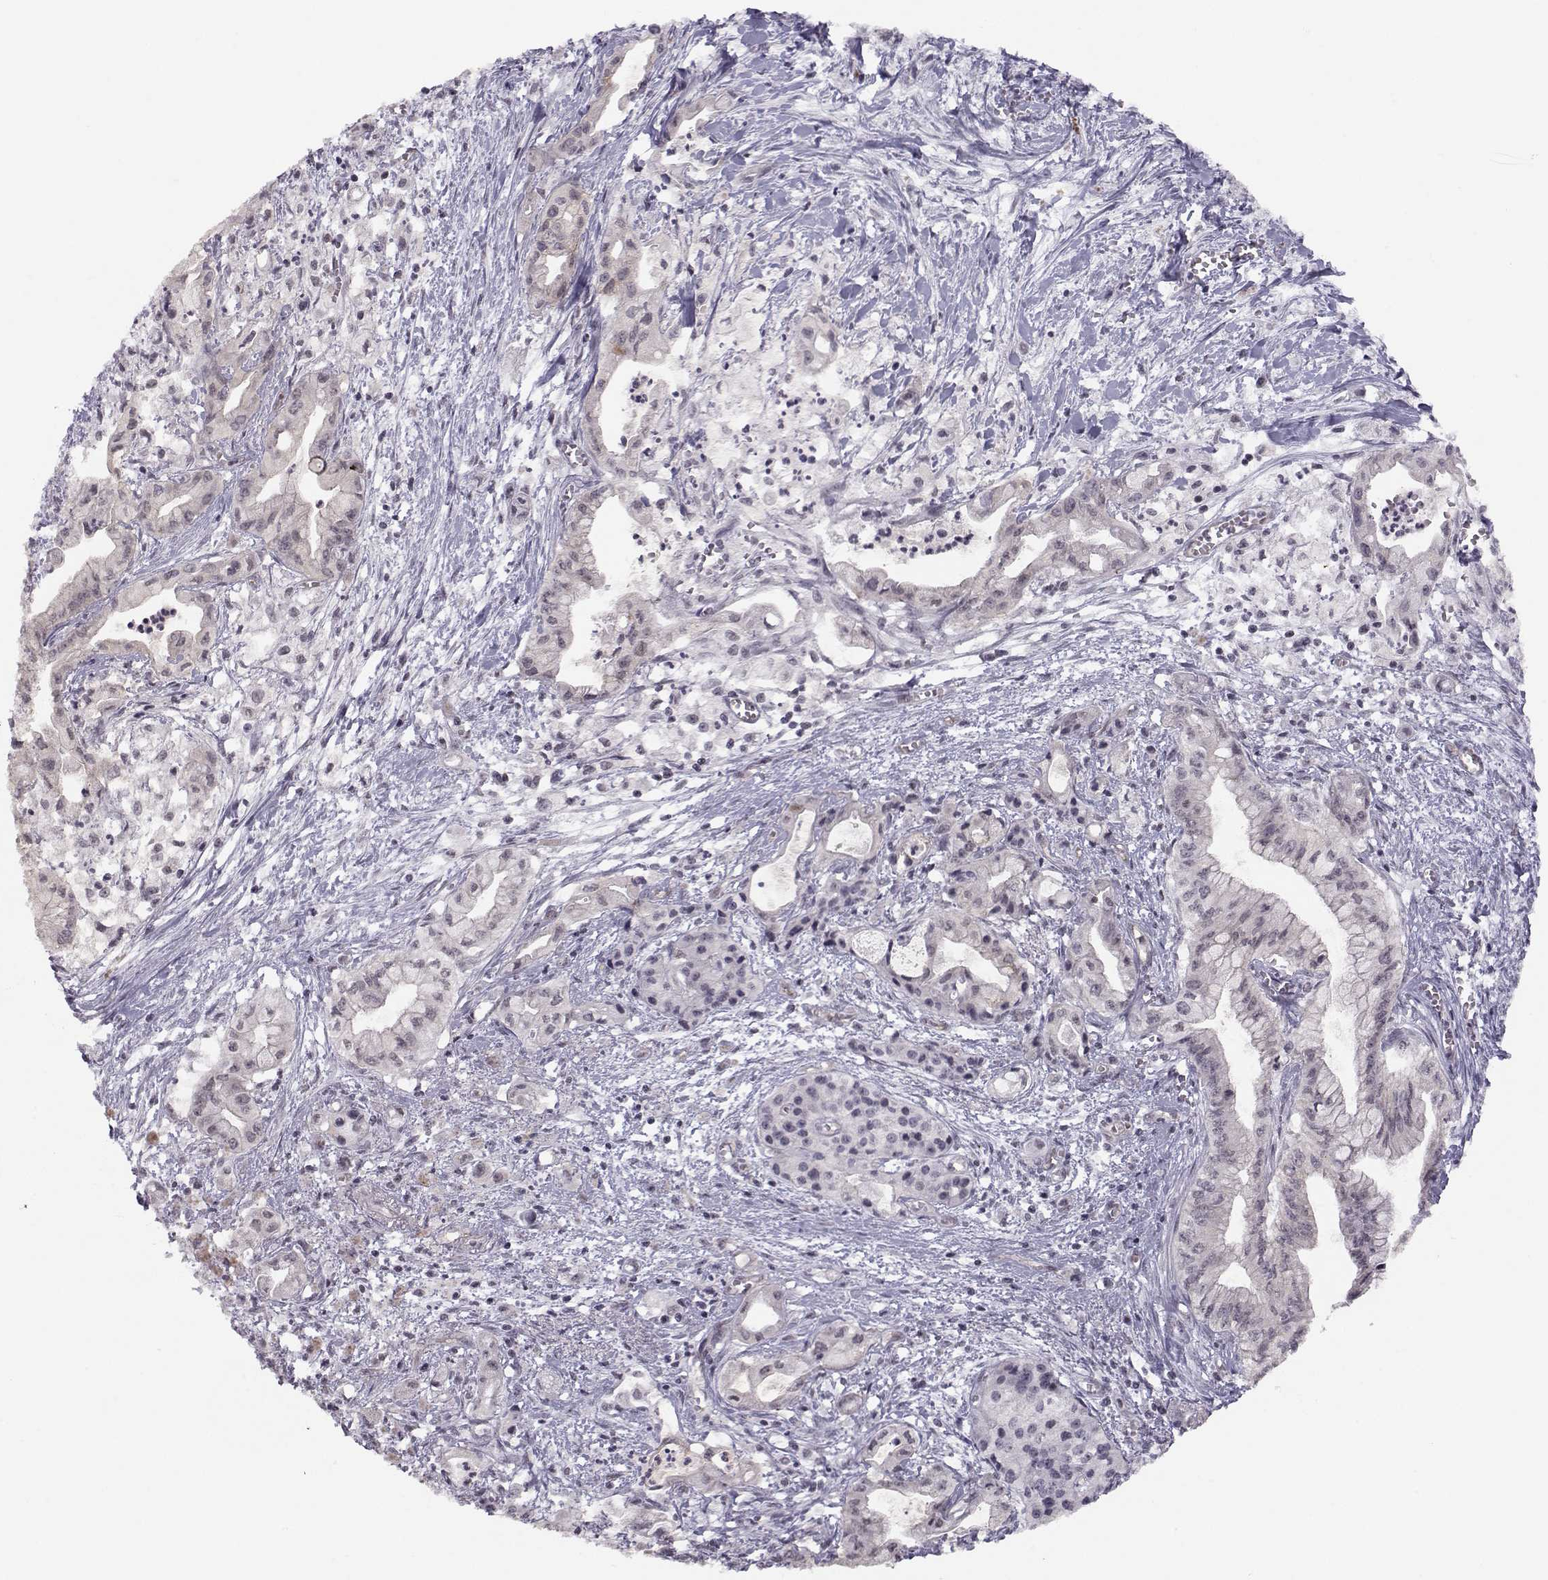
{"staining": {"intensity": "negative", "quantity": "none", "location": "none"}, "tissue": "pancreatic cancer", "cell_type": "Tumor cells", "image_type": "cancer", "snomed": [{"axis": "morphology", "description": "Adenocarcinoma, NOS"}, {"axis": "topography", "description": "Pancreas"}], "caption": "Tumor cells show no significant protein positivity in adenocarcinoma (pancreatic).", "gene": "KIF13B", "patient": {"sex": "male", "age": 71}}